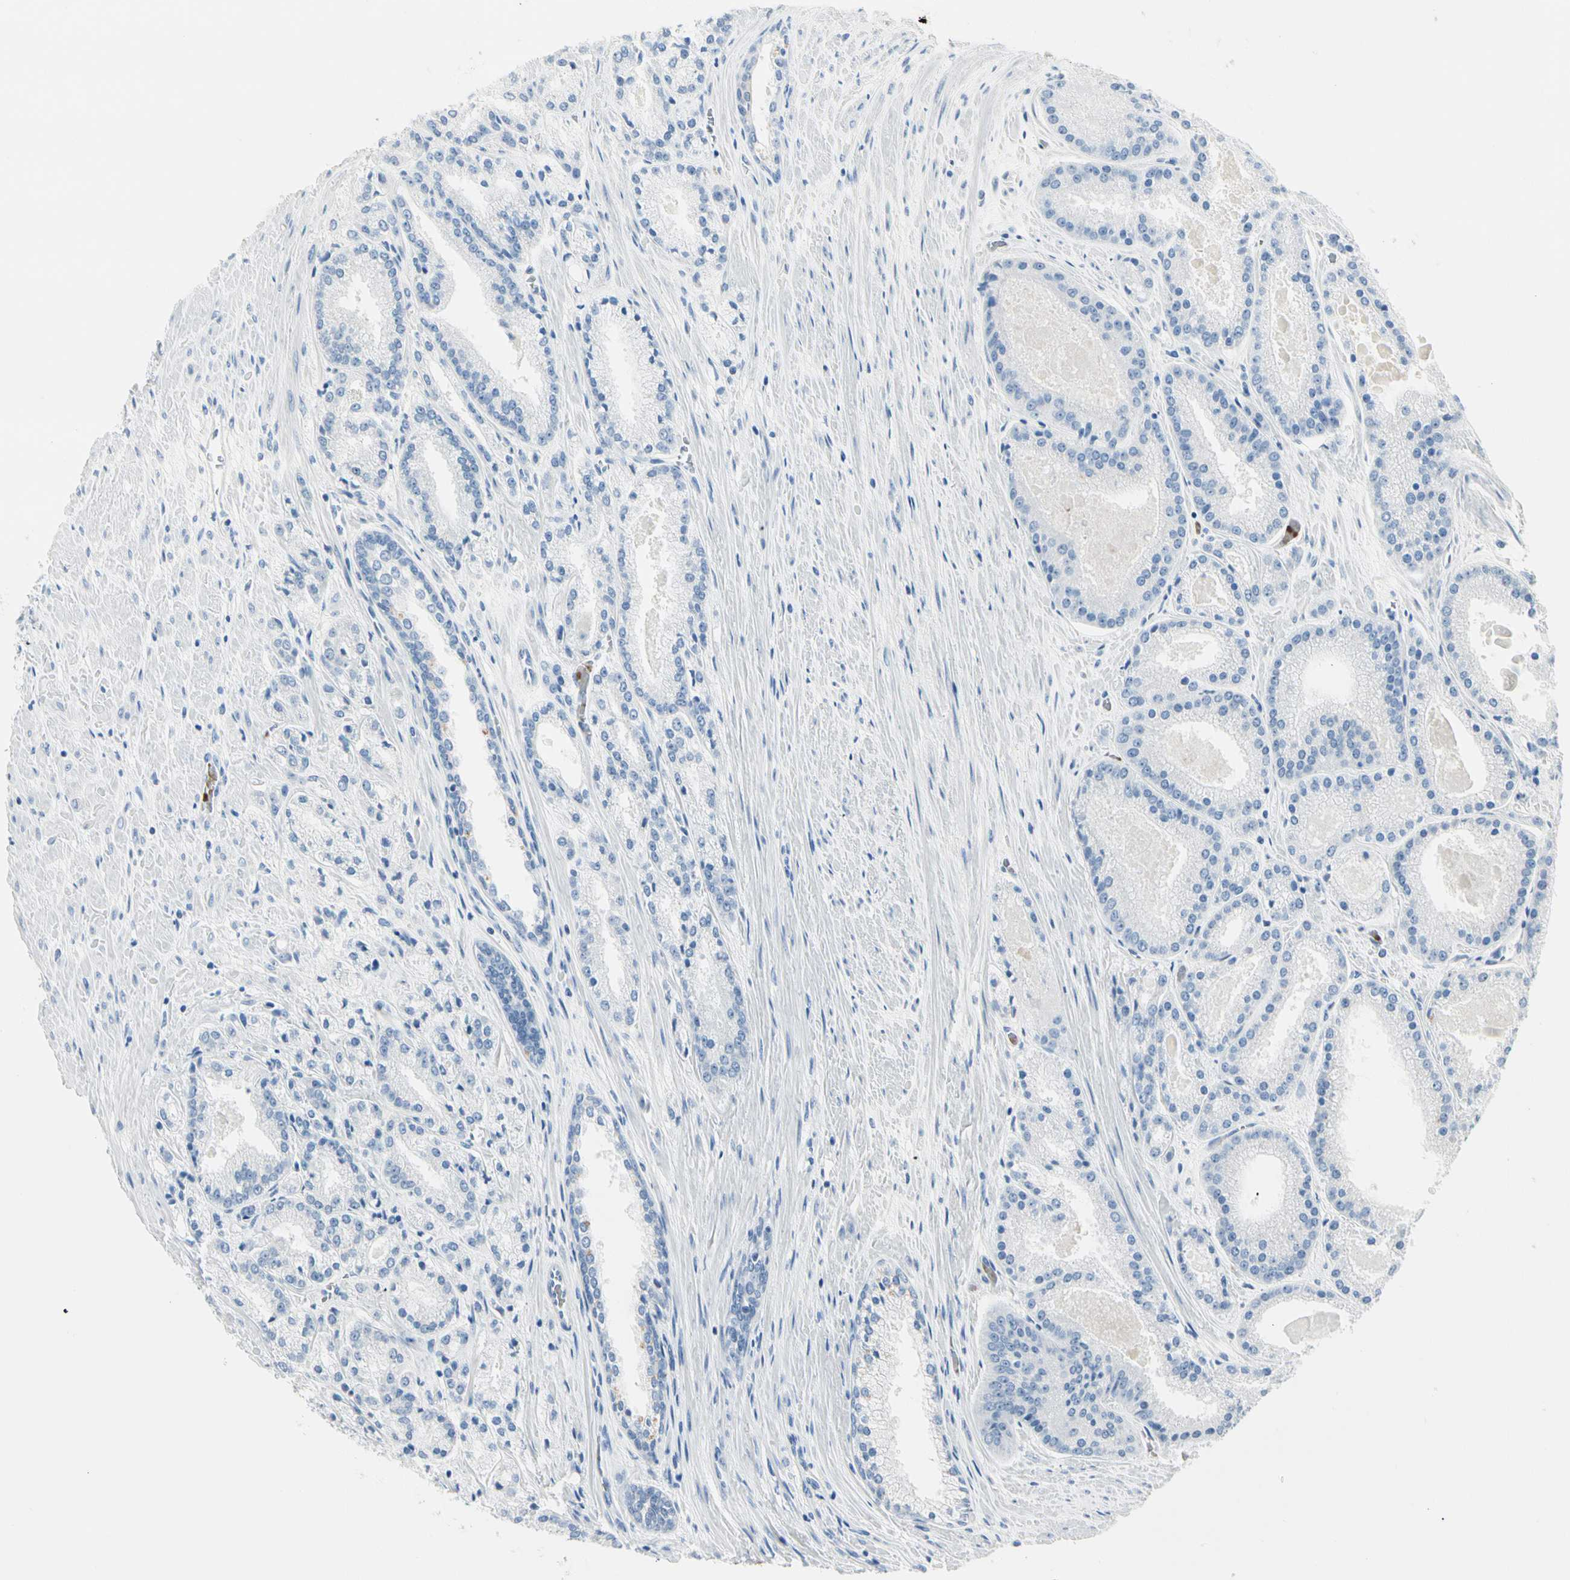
{"staining": {"intensity": "negative", "quantity": "none", "location": "none"}, "tissue": "prostate cancer", "cell_type": "Tumor cells", "image_type": "cancer", "snomed": [{"axis": "morphology", "description": "Adenocarcinoma, Low grade"}, {"axis": "topography", "description": "Prostate"}], "caption": "Prostate cancer stained for a protein using immunohistochemistry (IHC) shows no expression tumor cells.", "gene": "CA1", "patient": {"sex": "male", "age": 59}}